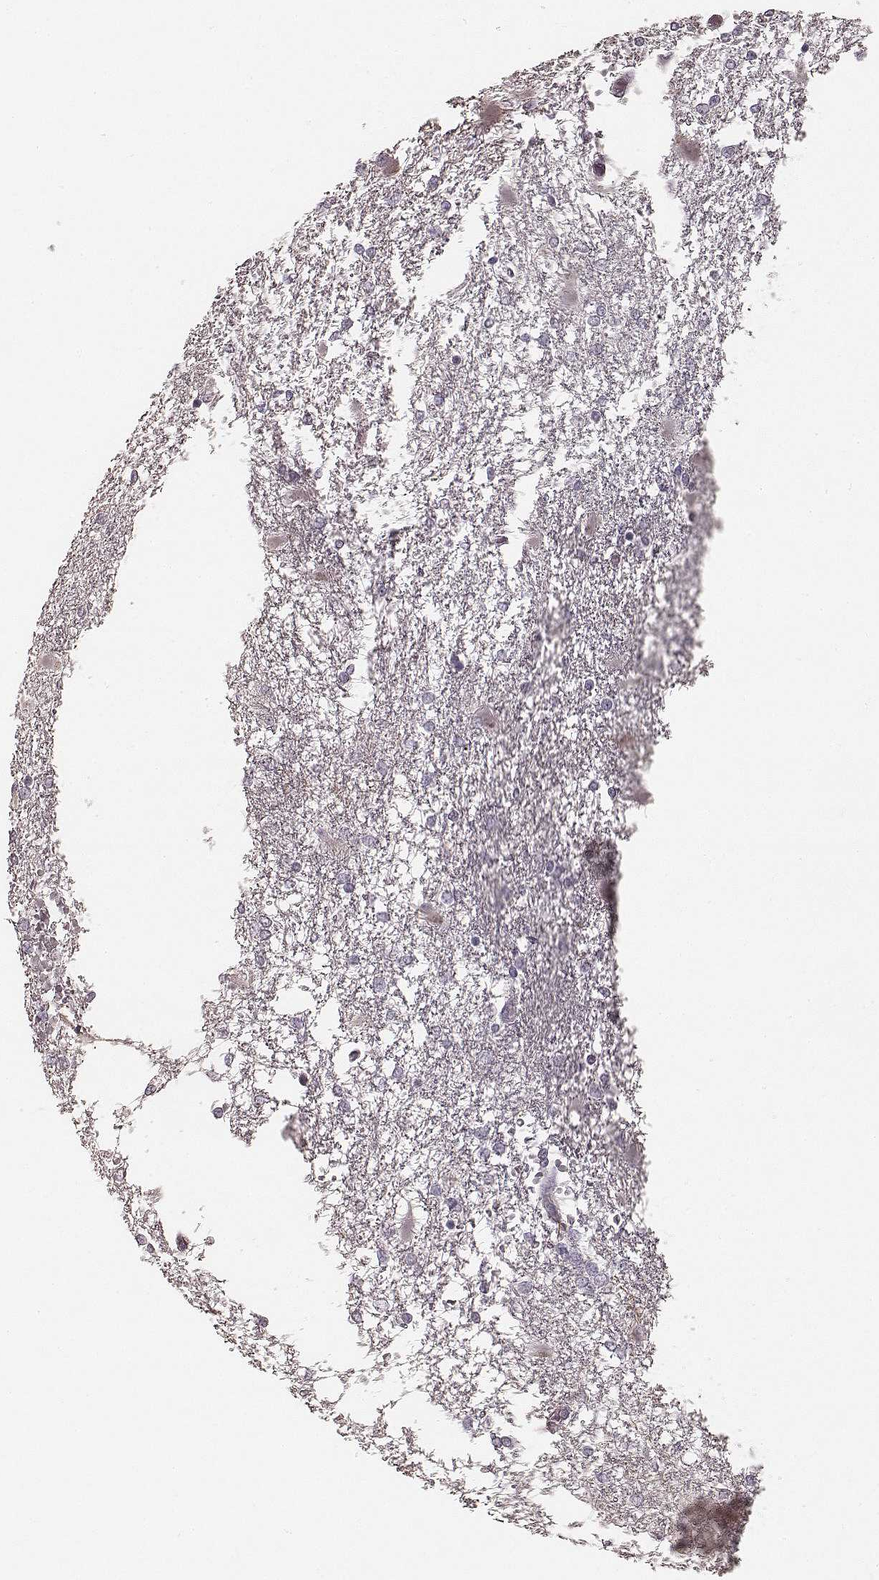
{"staining": {"intensity": "negative", "quantity": "none", "location": "none"}, "tissue": "glioma", "cell_type": "Tumor cells", "image_type": "cancer", "snomed": [{"axis": "morphology", "description": "Glioma, malignant, High grade"}, {"axis": "topography", "description": "Cerebral cortex"}], "caption": "This is an IHC histopathology image of glioma. There is no staining in tumor cells.", "gene": "ZP4", "patient": {"sex": "male", "age": 79}}